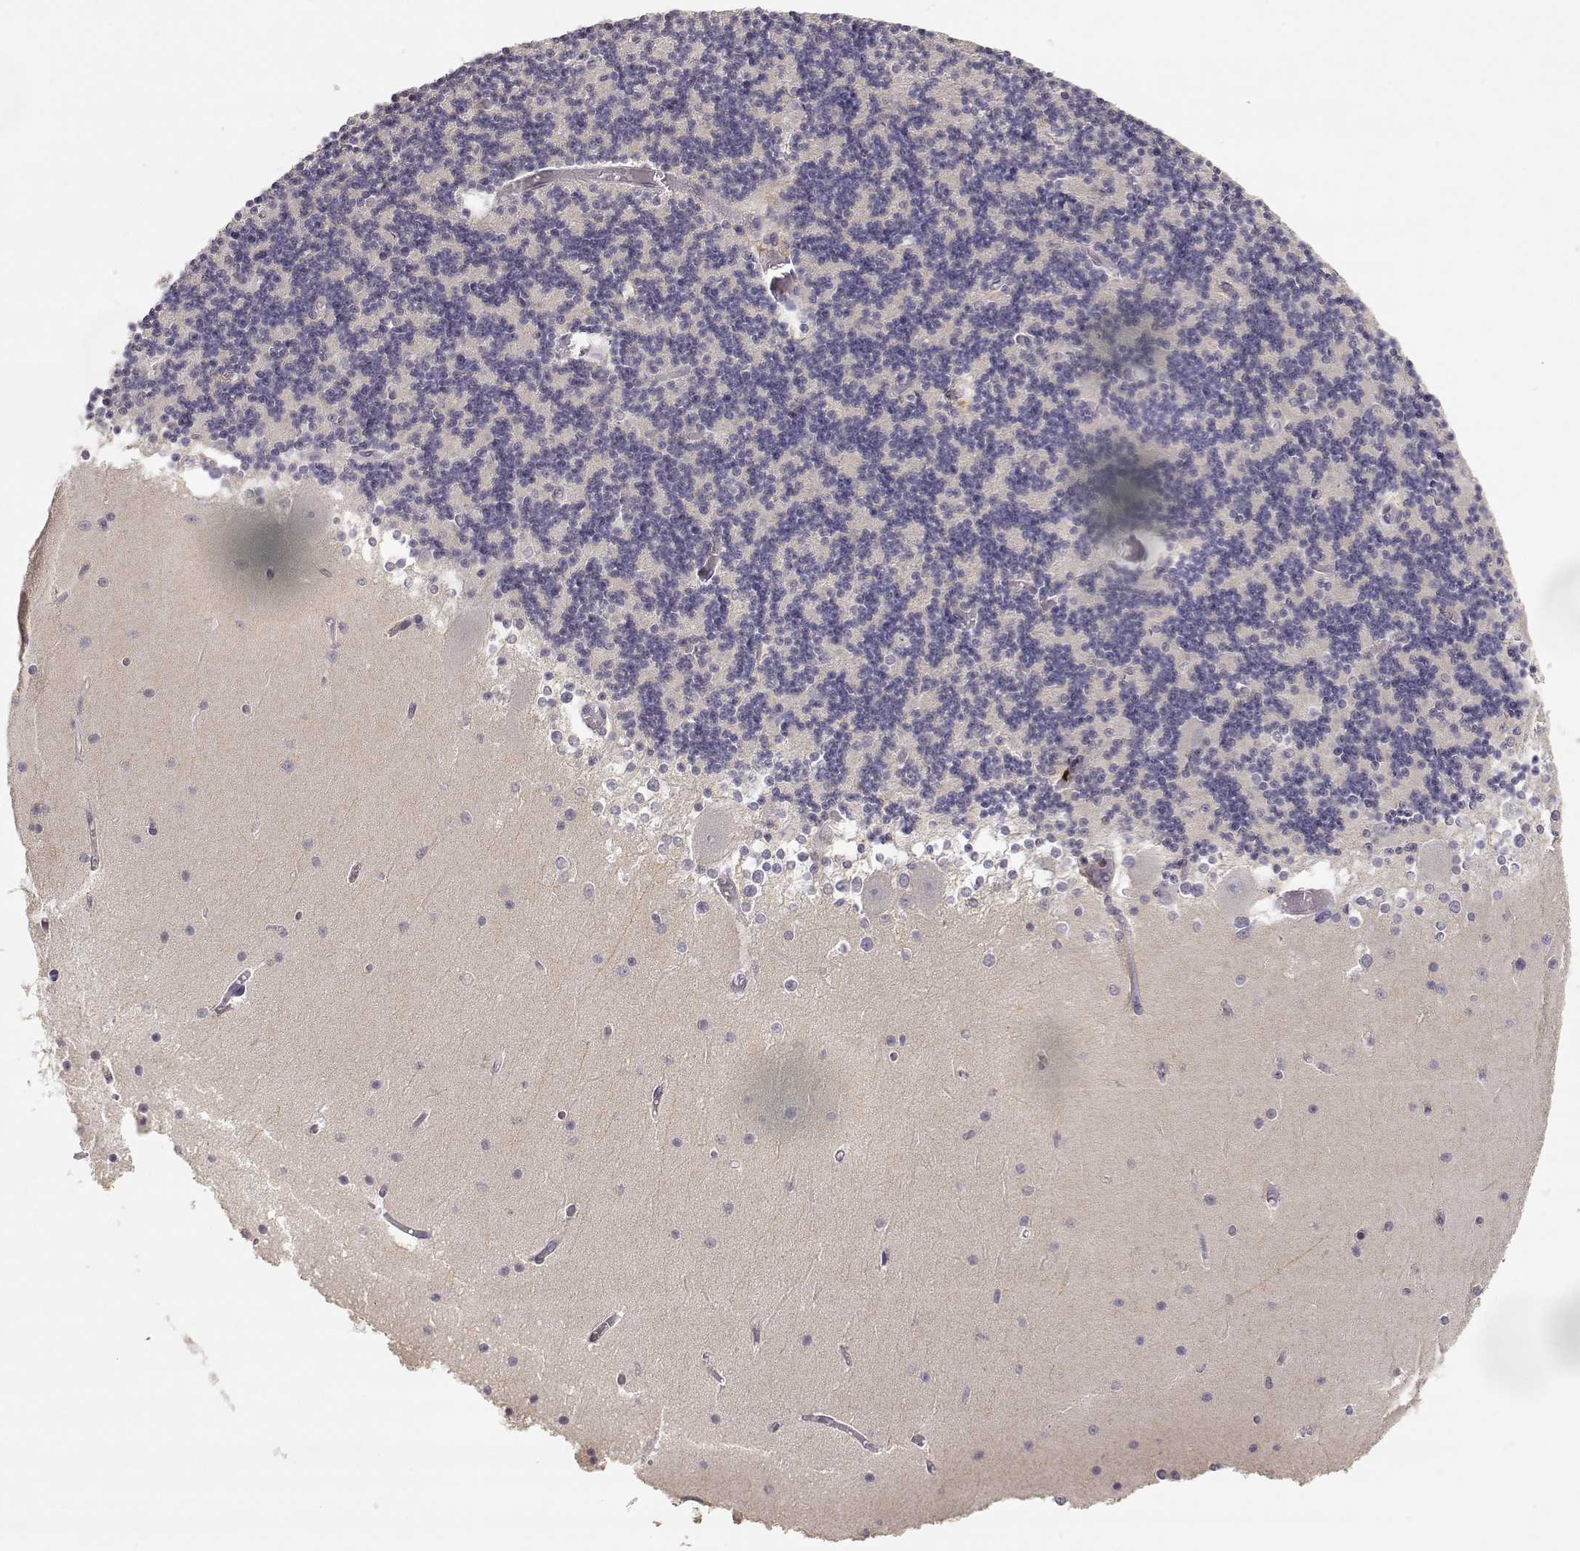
{"staining": {"intensity": "negative", "quantity": "none", "location": "none"}, "tissue": "cerebellum", "cell_type": "Cells in granular layer", "image_type": "normal", "snomed": [{"axis": "morphology", "description": "Normal tissue, NOS"}, {"axis": "topography", "description": "Cerebellum"}], "caption": "This is a micrograph of IHC staining of normal cerebellum, which shows no staining in cells in granular layer.", "gene": "RAD51", "patient": {"sex": "female", "age": 28}}